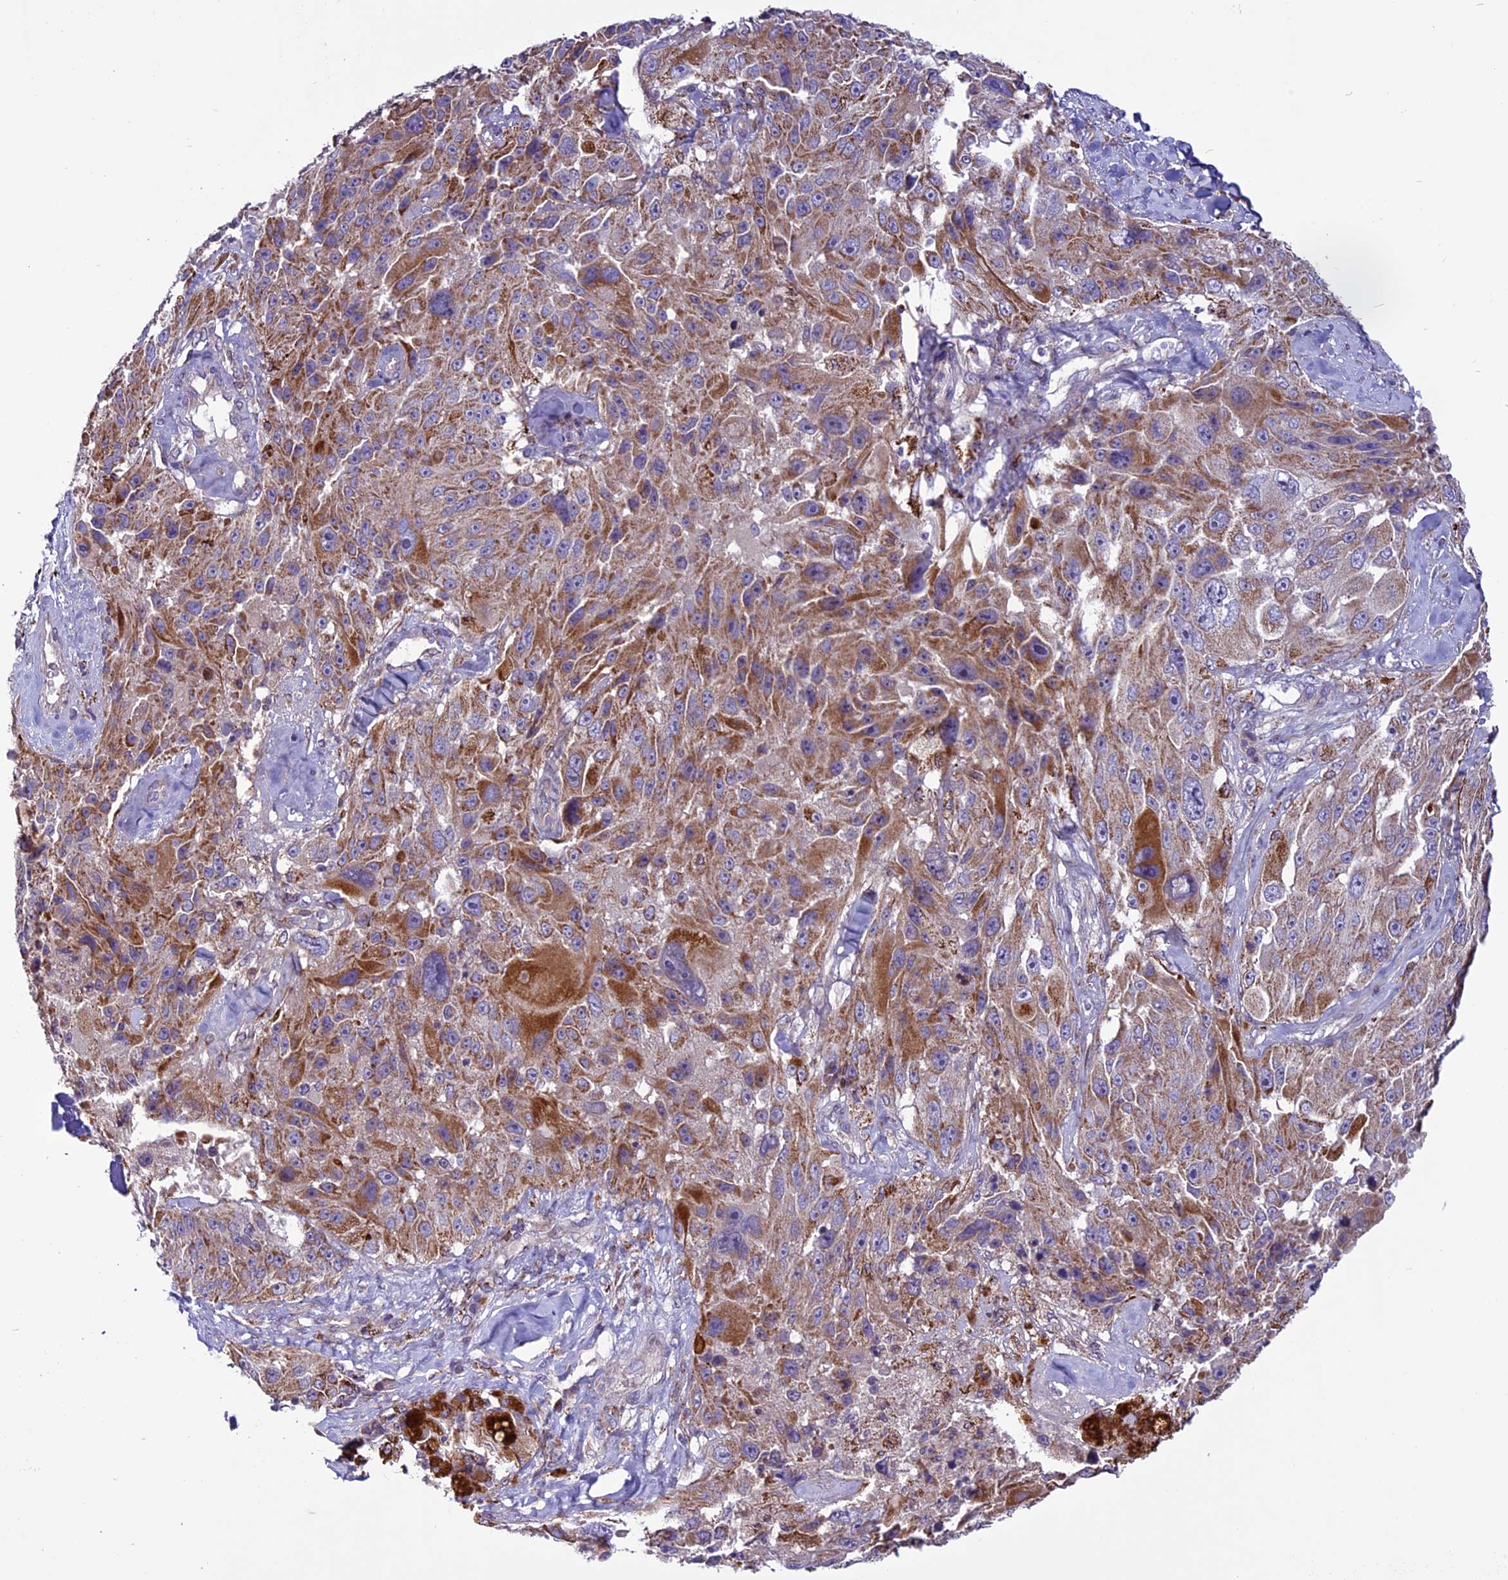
{"staining": {"intensity": "moderate", "quantity": "25%-75%", "location": "cytoplasmic/membranous"}, "tissue": "melanoma", "cell_type": "Tumor cells", "image_type": "cancer", "snomed": [{"axis": "morphology", "description": "Malignant melanoma, Metastatic site"}, {"axis": "topography", "description": "Lymph node"}], "caption": "This image exhibits IHC staining of malignant melanoma (metastatic site), with medium moderate cytoplasmic/membranous expression in approximately 25%-75% of tumor cells.", "gene": "MIEF2", "patient": {"sex": "male", "age": 62}}